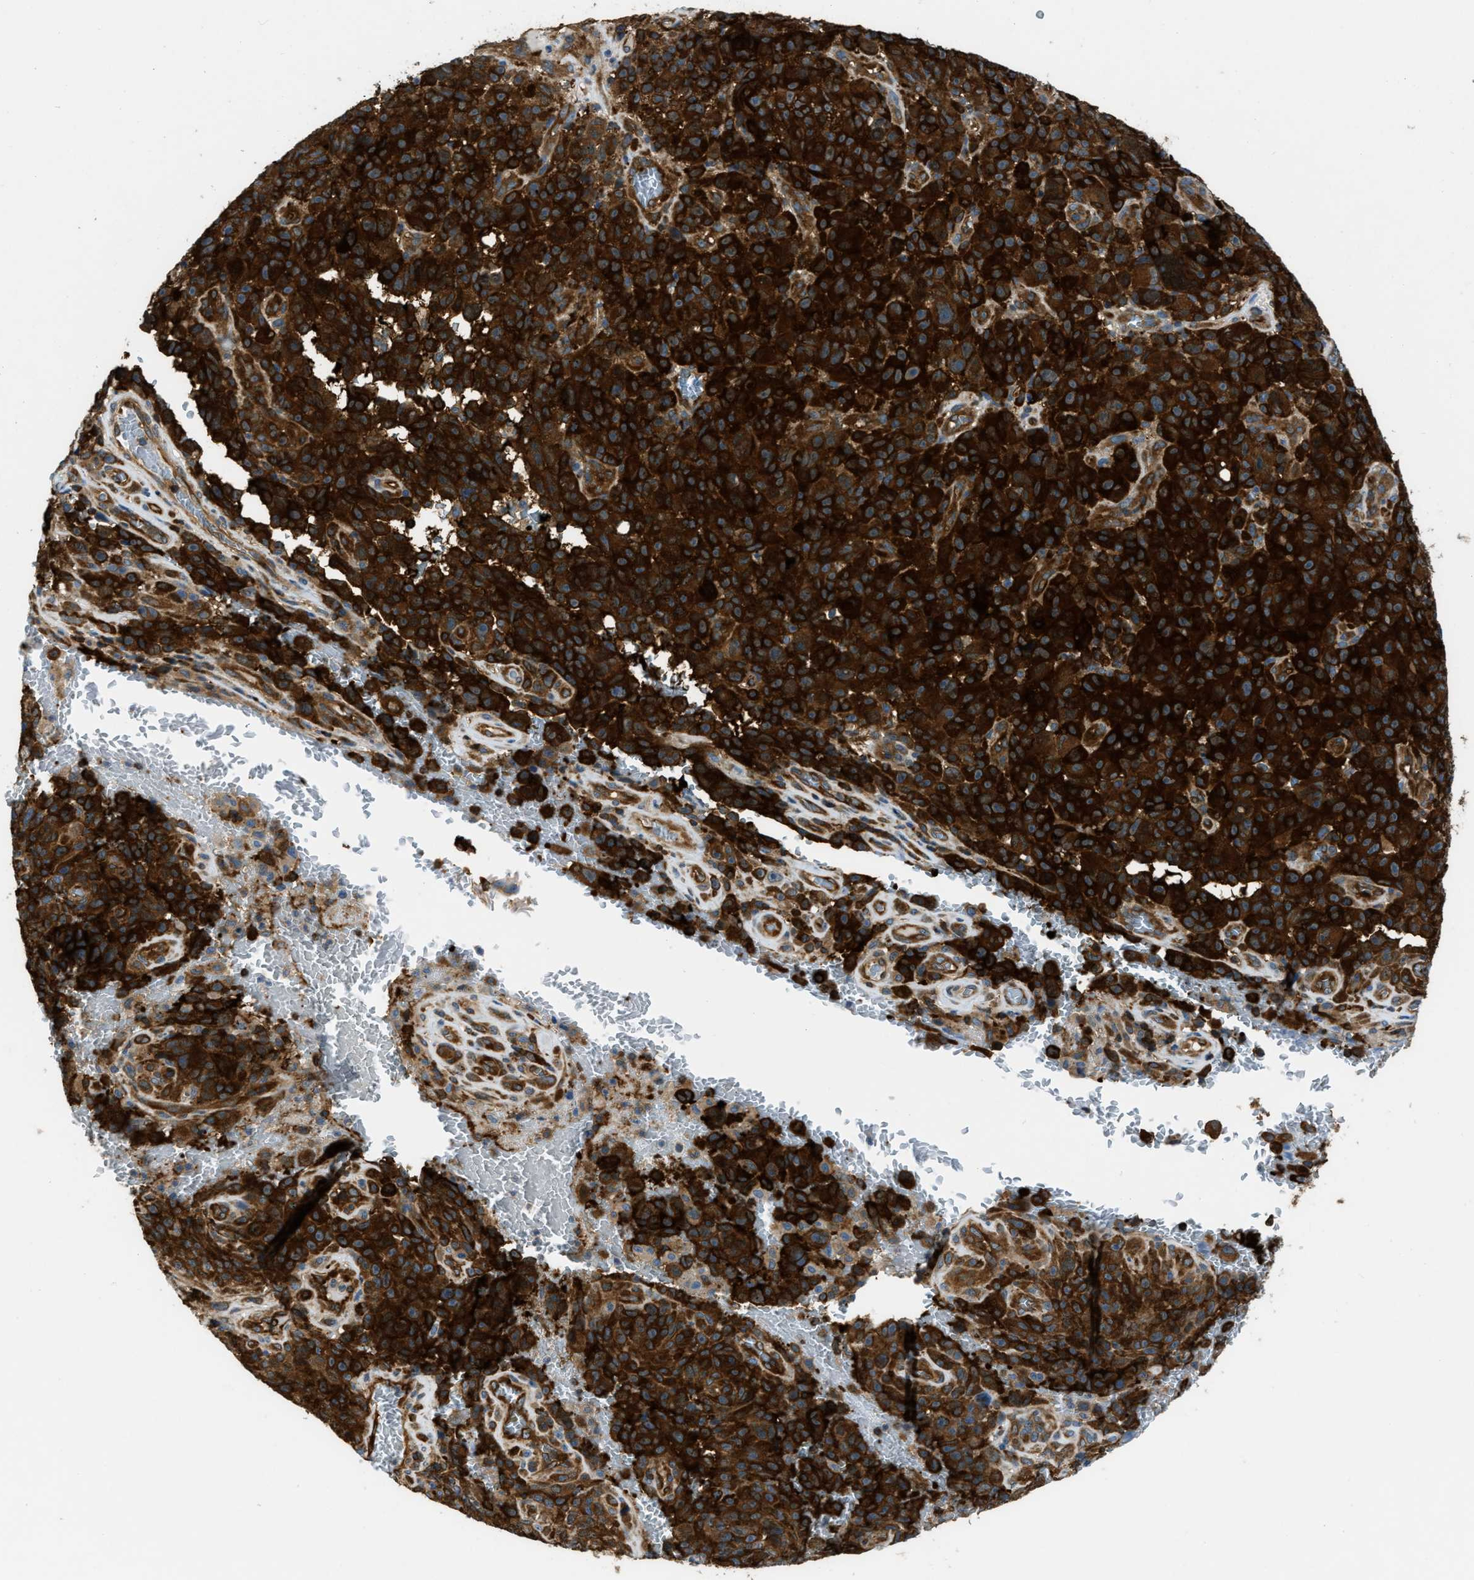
{"staining": {"intensity": "strong", "quantity": ">75%", "location": "cytoplasmic/membranous"}, "tissue": "melanoma", "cell_type": "Tumor cells", "image_type": "cancer", "snomed": [{"axis": "morphology", "description": "Malignant melanoma, NOS"}, {"axis": "topography", "description": "Skin"}], "caption": "A photomicrograph showing strong cytoplasmic/membranous positivity in about >75% of tumor cells in melanoma, as visualized by brown immunohistochemical staining.", "gene": "PFKP", "patient": {"sex": "female", "age": 82}}